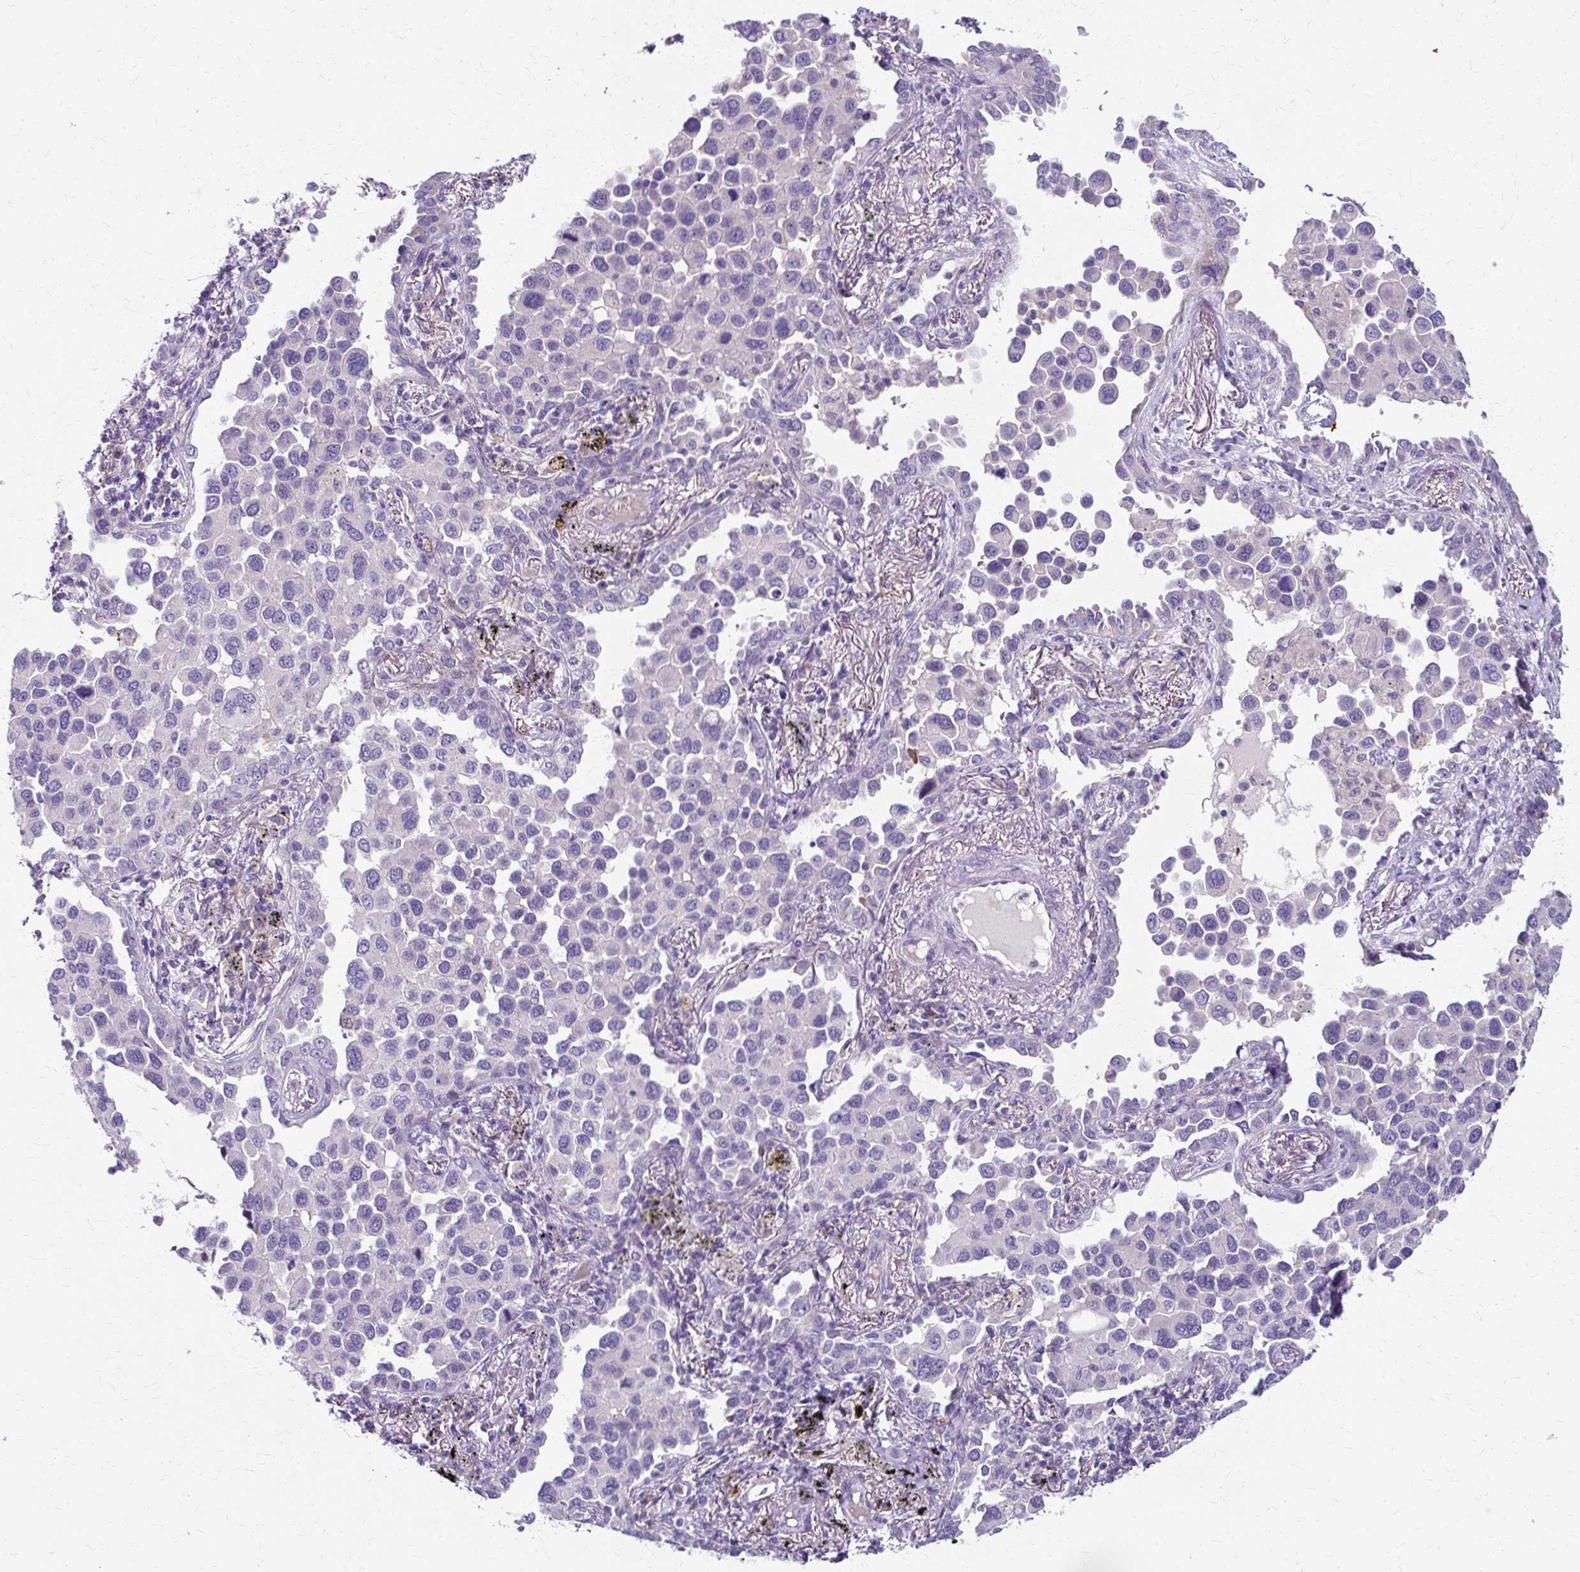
{"staining": {"intensity": "negative", "quantity": "none", "location": "none"}, "tissue": "lung cancer", "cell_type": "Tumor cells", "image_type": "cancer", "snomed": [{"axis": "morphology", "description": "Adenocarcinoma, NOS"}, {"axis": "topography", "description": "Lung"}], "caption": "Histopathology image shows no protein expression in tumor cells of lung cancer tissue.", "gene": "ZNF555", "patient": {"sex": "male", "age": 67}}